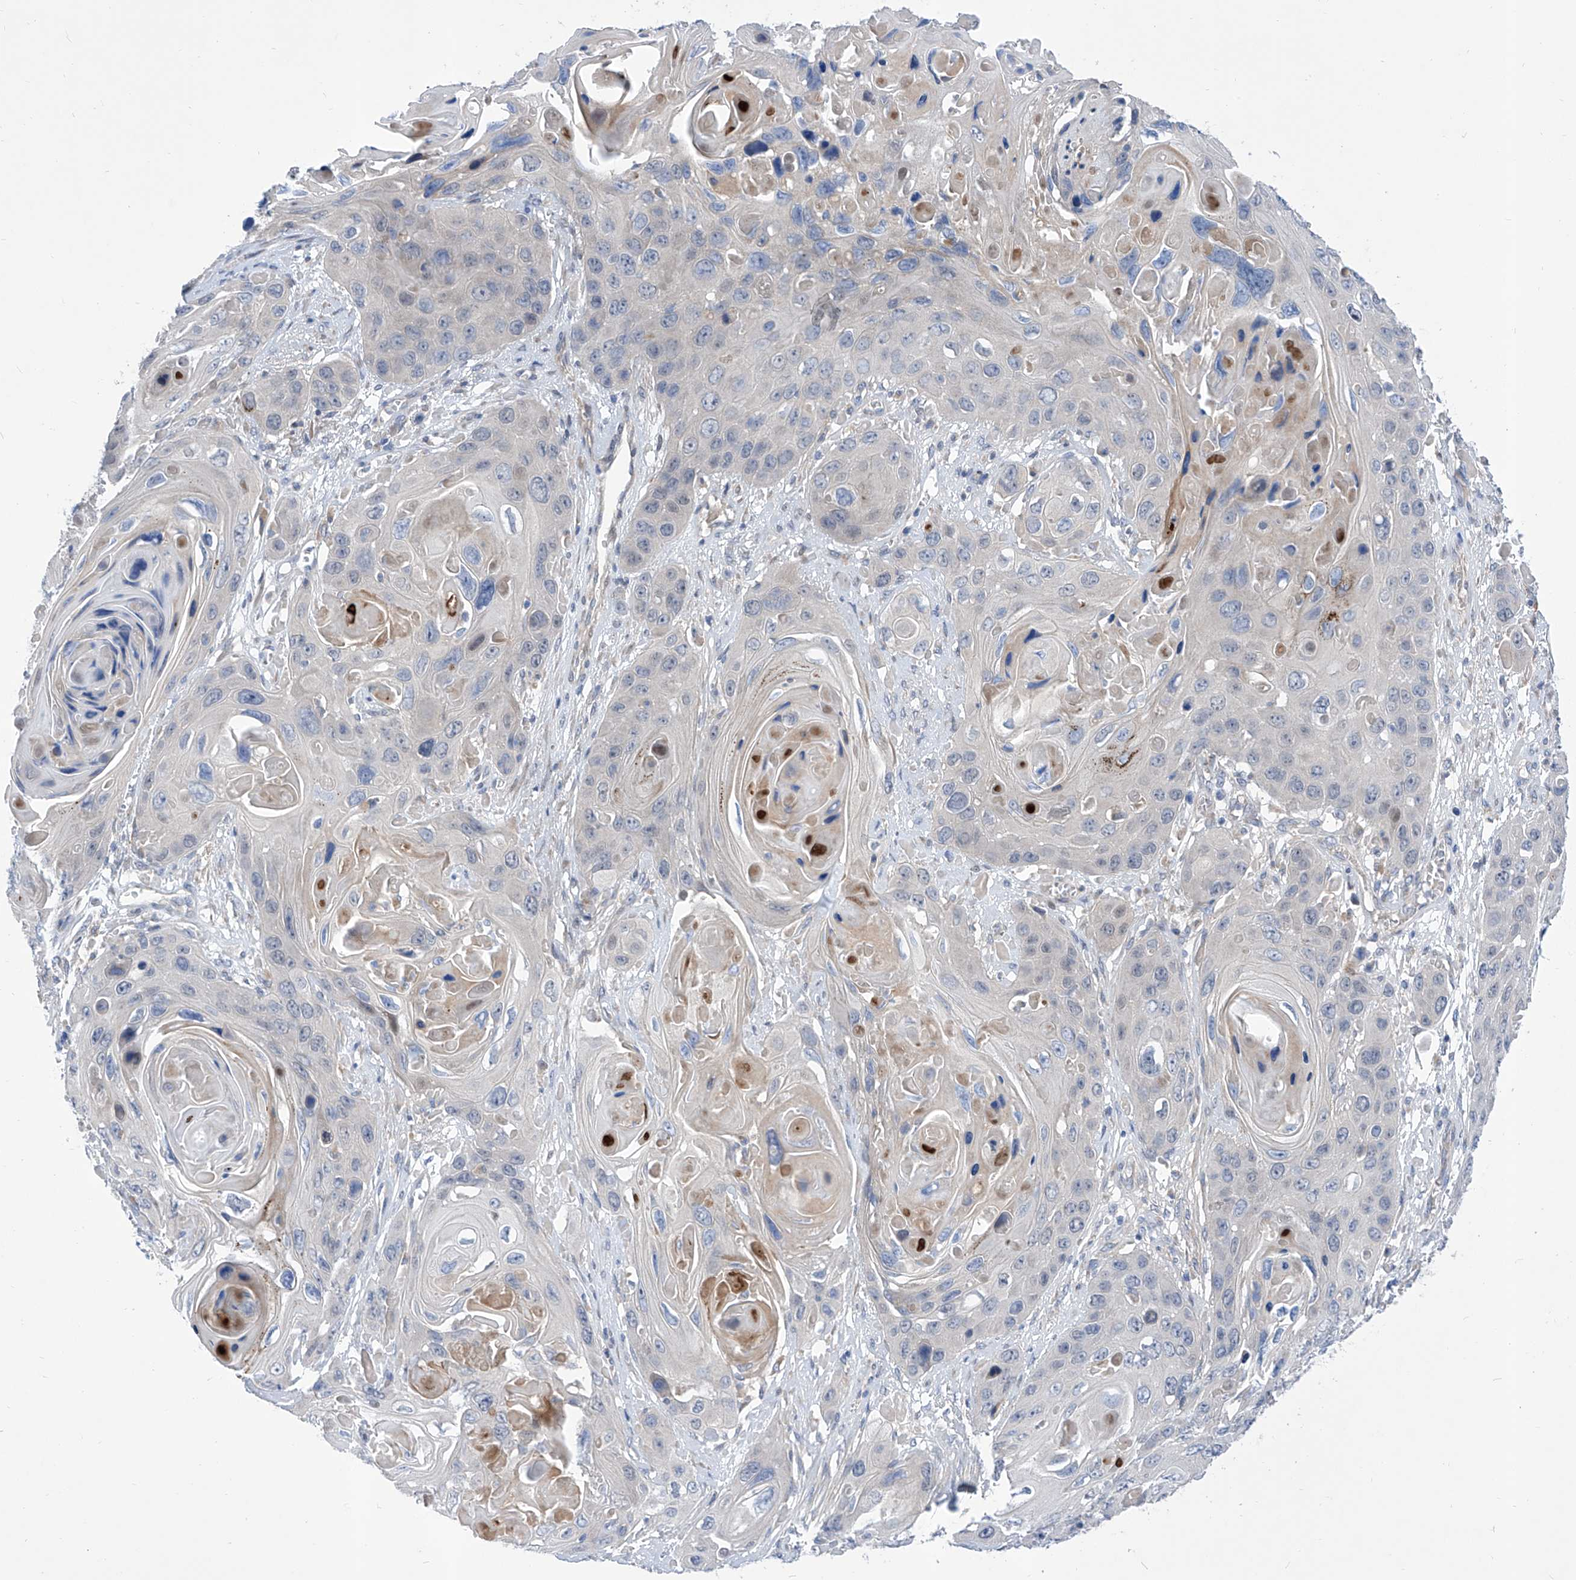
{"staining": {"intensity": "moderate", "quantity": "<25%", "location": "cytoplasmic/membranous,nuclear"}, "tissue": "skin cancer", "cell_type": "Tumor cells", "image_type": "cancer", "snomed": [{"axis": "morphology", "description": "Squamous cell carcinoma, NOS"}, {"axis": "topography", "description": "Skin"}], "caption": "Skin cancer was stained to show a protein in brown. There is low levels of moderate cytoplasmic/membranous and nuclear expression in about <25% of tumor cells.", "gene": "SRBD1", "patient": {"sex": "male", "age": 55}}